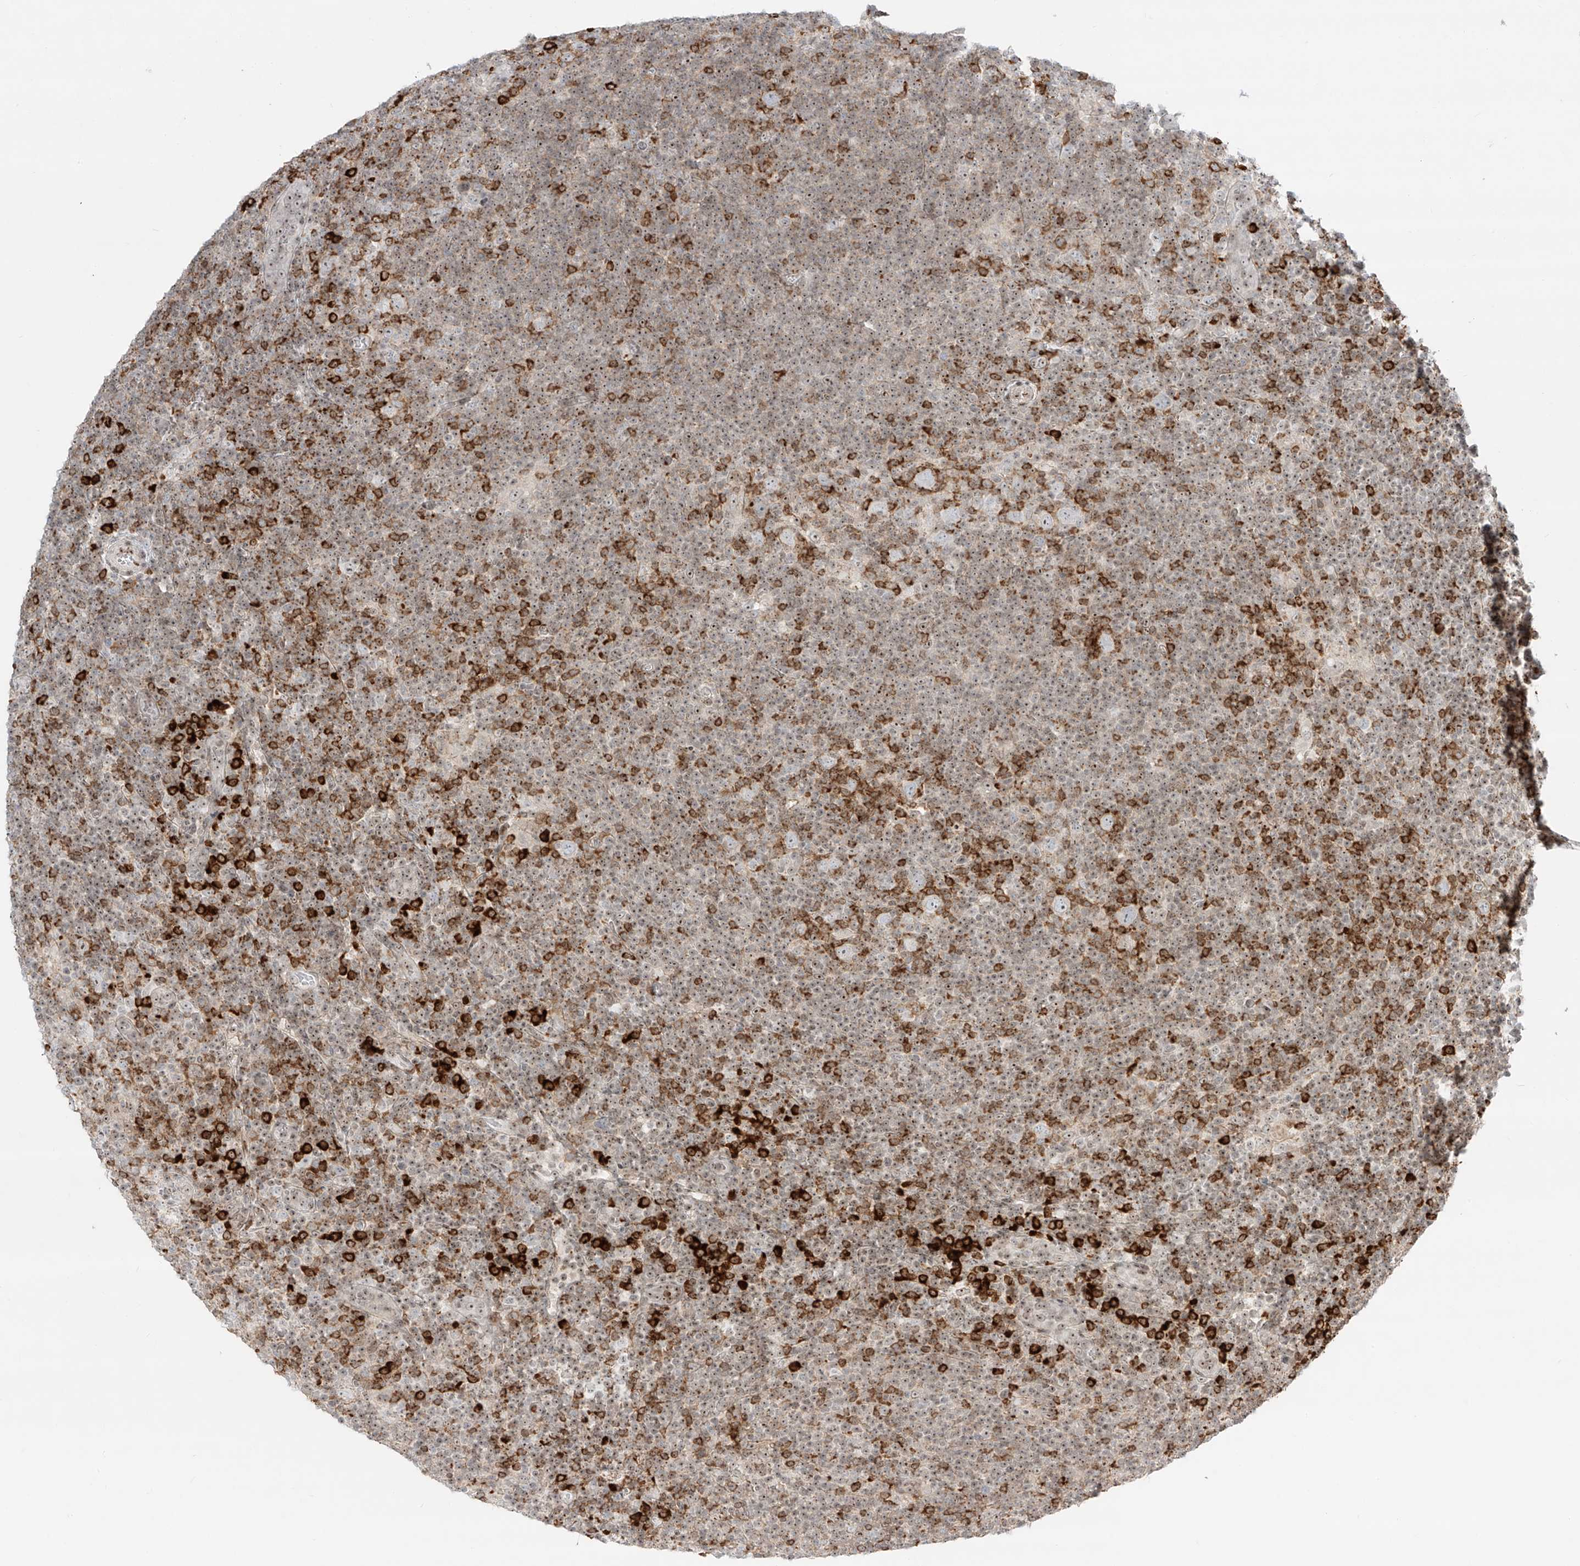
{"staining": {"intensity": "negative", "quantity": "none", "location": "none"}, "tissue": "lymphoma", "cell_type": "Tumor cells", "image_type": "cancer", "snomed": [{"axis": "morphology", "description": "Hodgkin's disease, NOS"}, {"axis": "topography", "description": "Lymph node"}], "caption": "Hodgkin's disease was stained to show a protein in brown. There is no significant expression in tumor cells.", "gene": "ZNF512", "patient": {"sex": "female", "age": 57}}